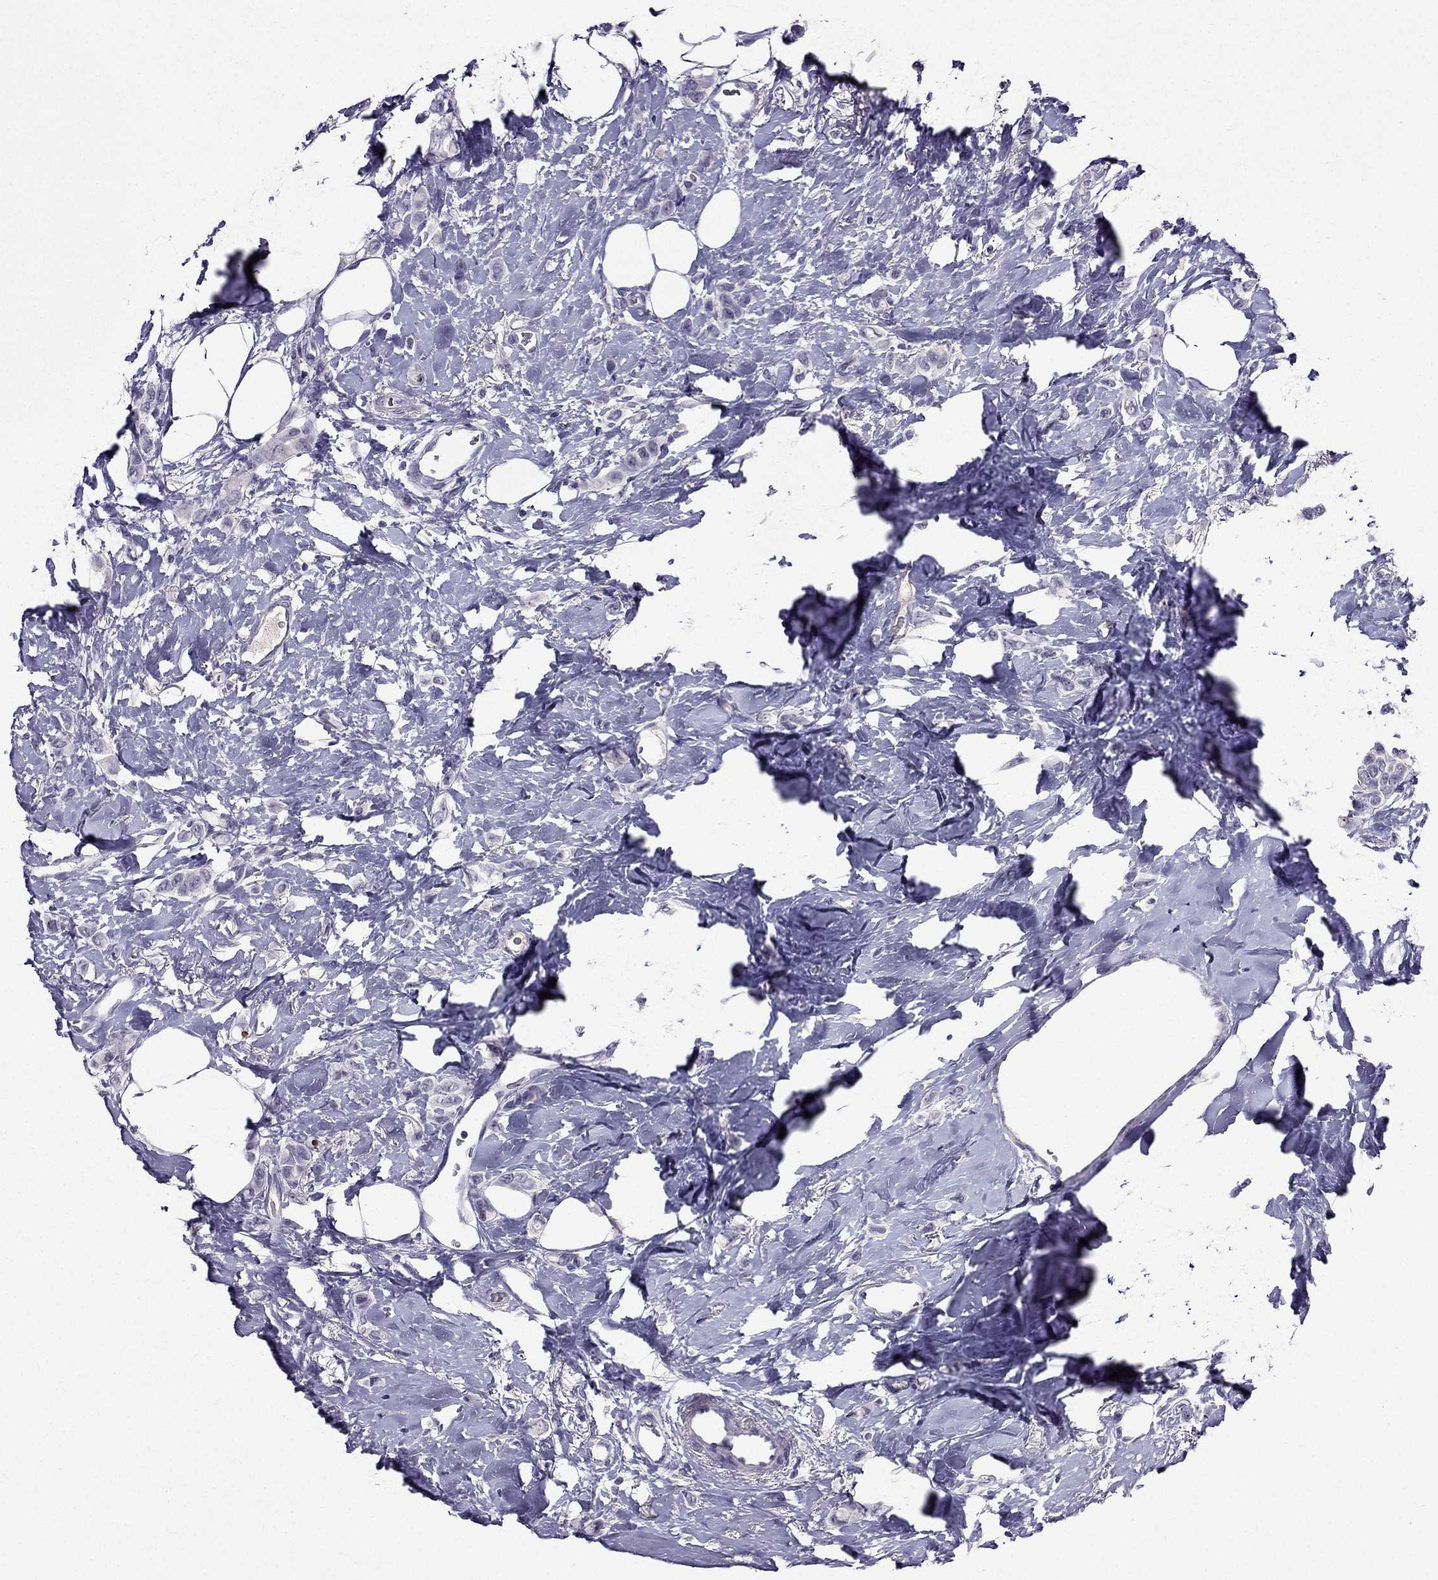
{"staining": {"intensity": "negative", "quantity": "none", "location": "none"}, "tissue": "breast cancer", "cell_type": "Tumor cells", "image_type": "cancer", "snomed": [{"axis": "morphology", "description": "Lobular carcinoma"}, {"axis": "topography", "description": "Breast"}], "caption": "IHC of human breast cancer (lobular carcinoma) exhibits no staining in tumor cells.", "gene": "DUSP15", "patient": {"sex": "female", "age": 66}}